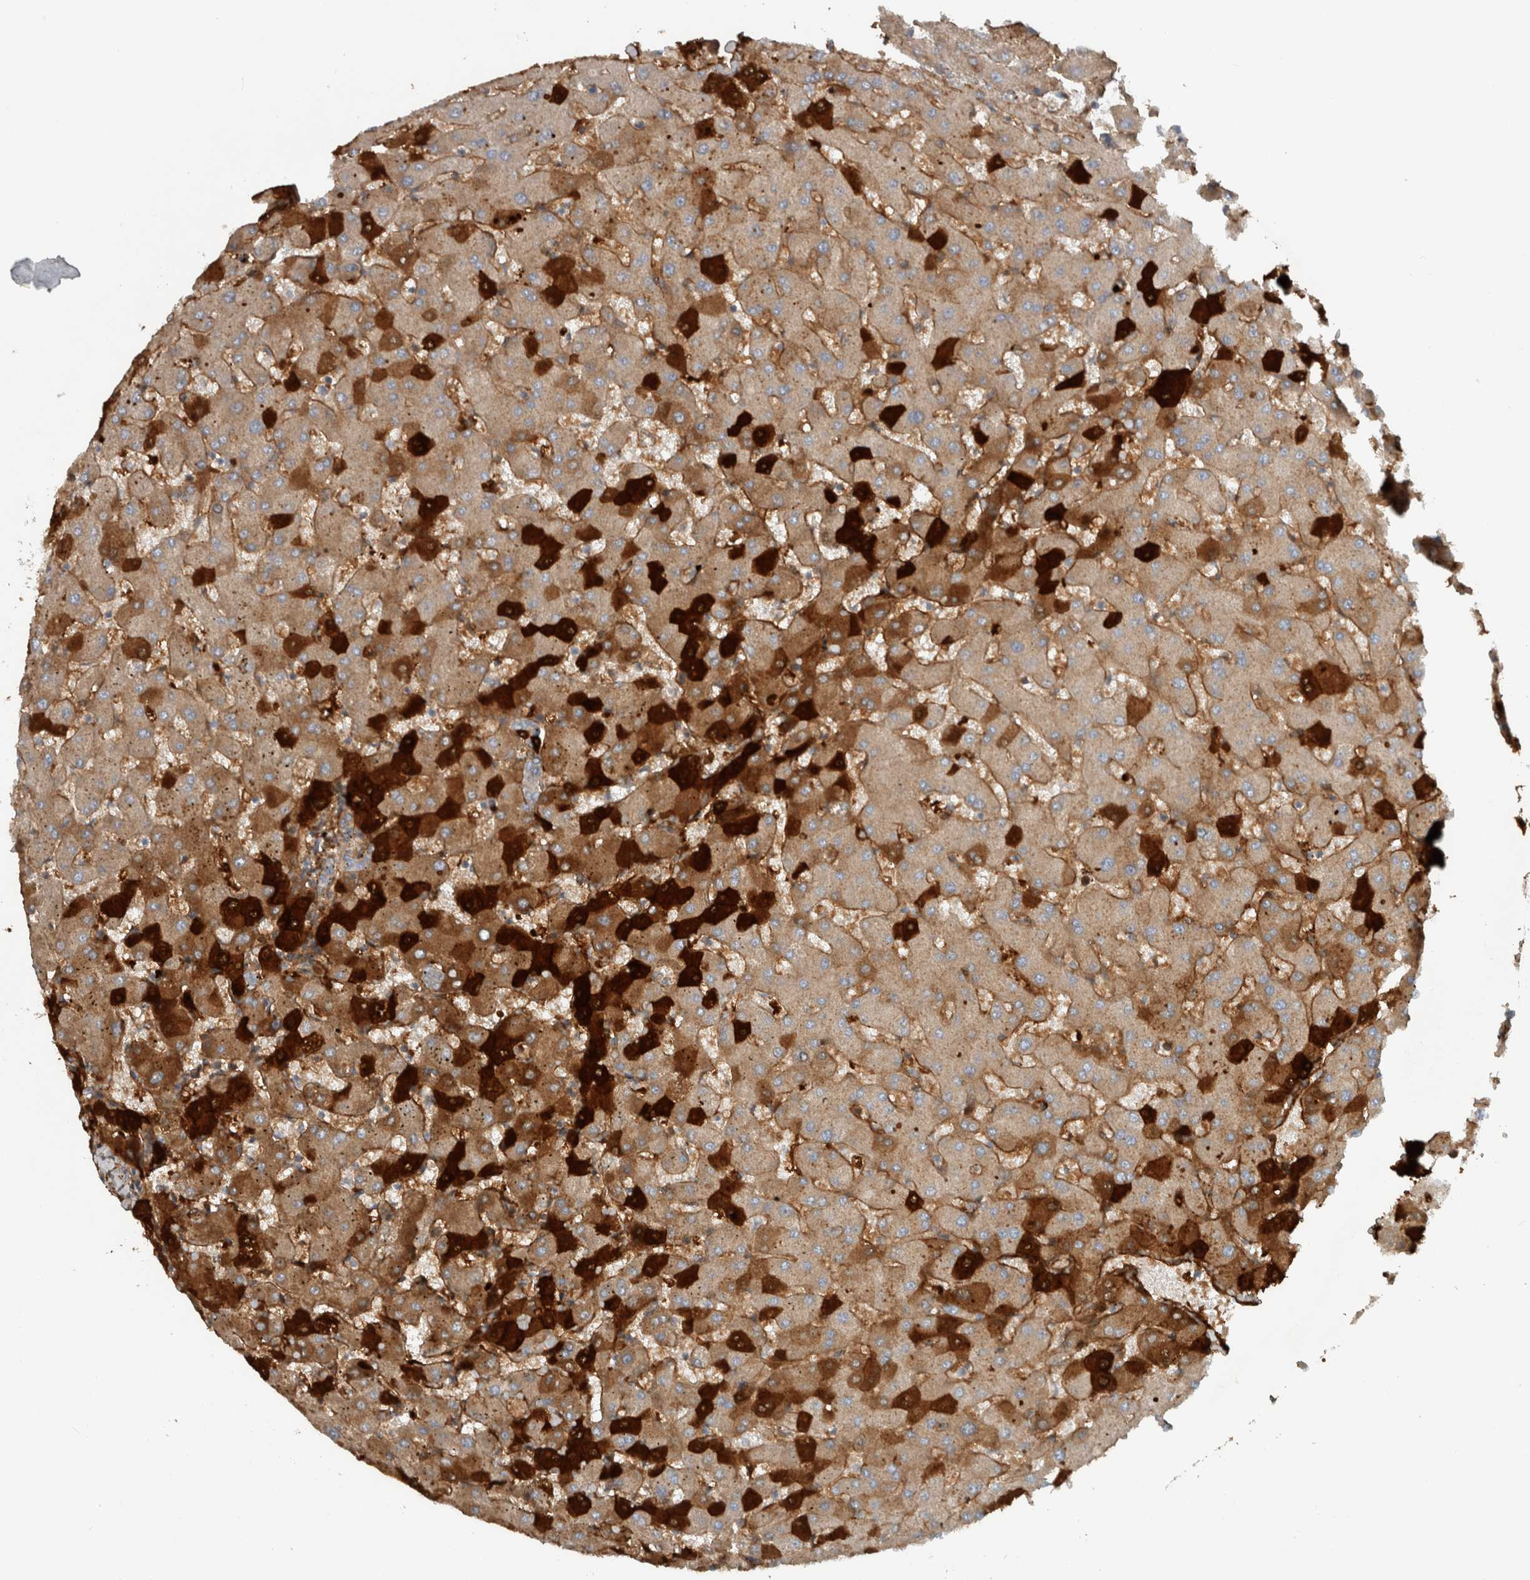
{"staining": {"intensity": "negative", "quantity": "none", "location": "none"}, "tissue": "liver", "cell_type": "Cholangiocytes", "image_type": "normal", "snomed": [{"axis": "morphology", "description": "Normal tissue, NOS"}, {"axis": "topography", "description": "Liver"}], "caption": "Human liver stained for a protein using IHC exhibits no positivity in cholangiocytes.", "gene": "FN1", "patient": {"sex": "female", "age": 63}}